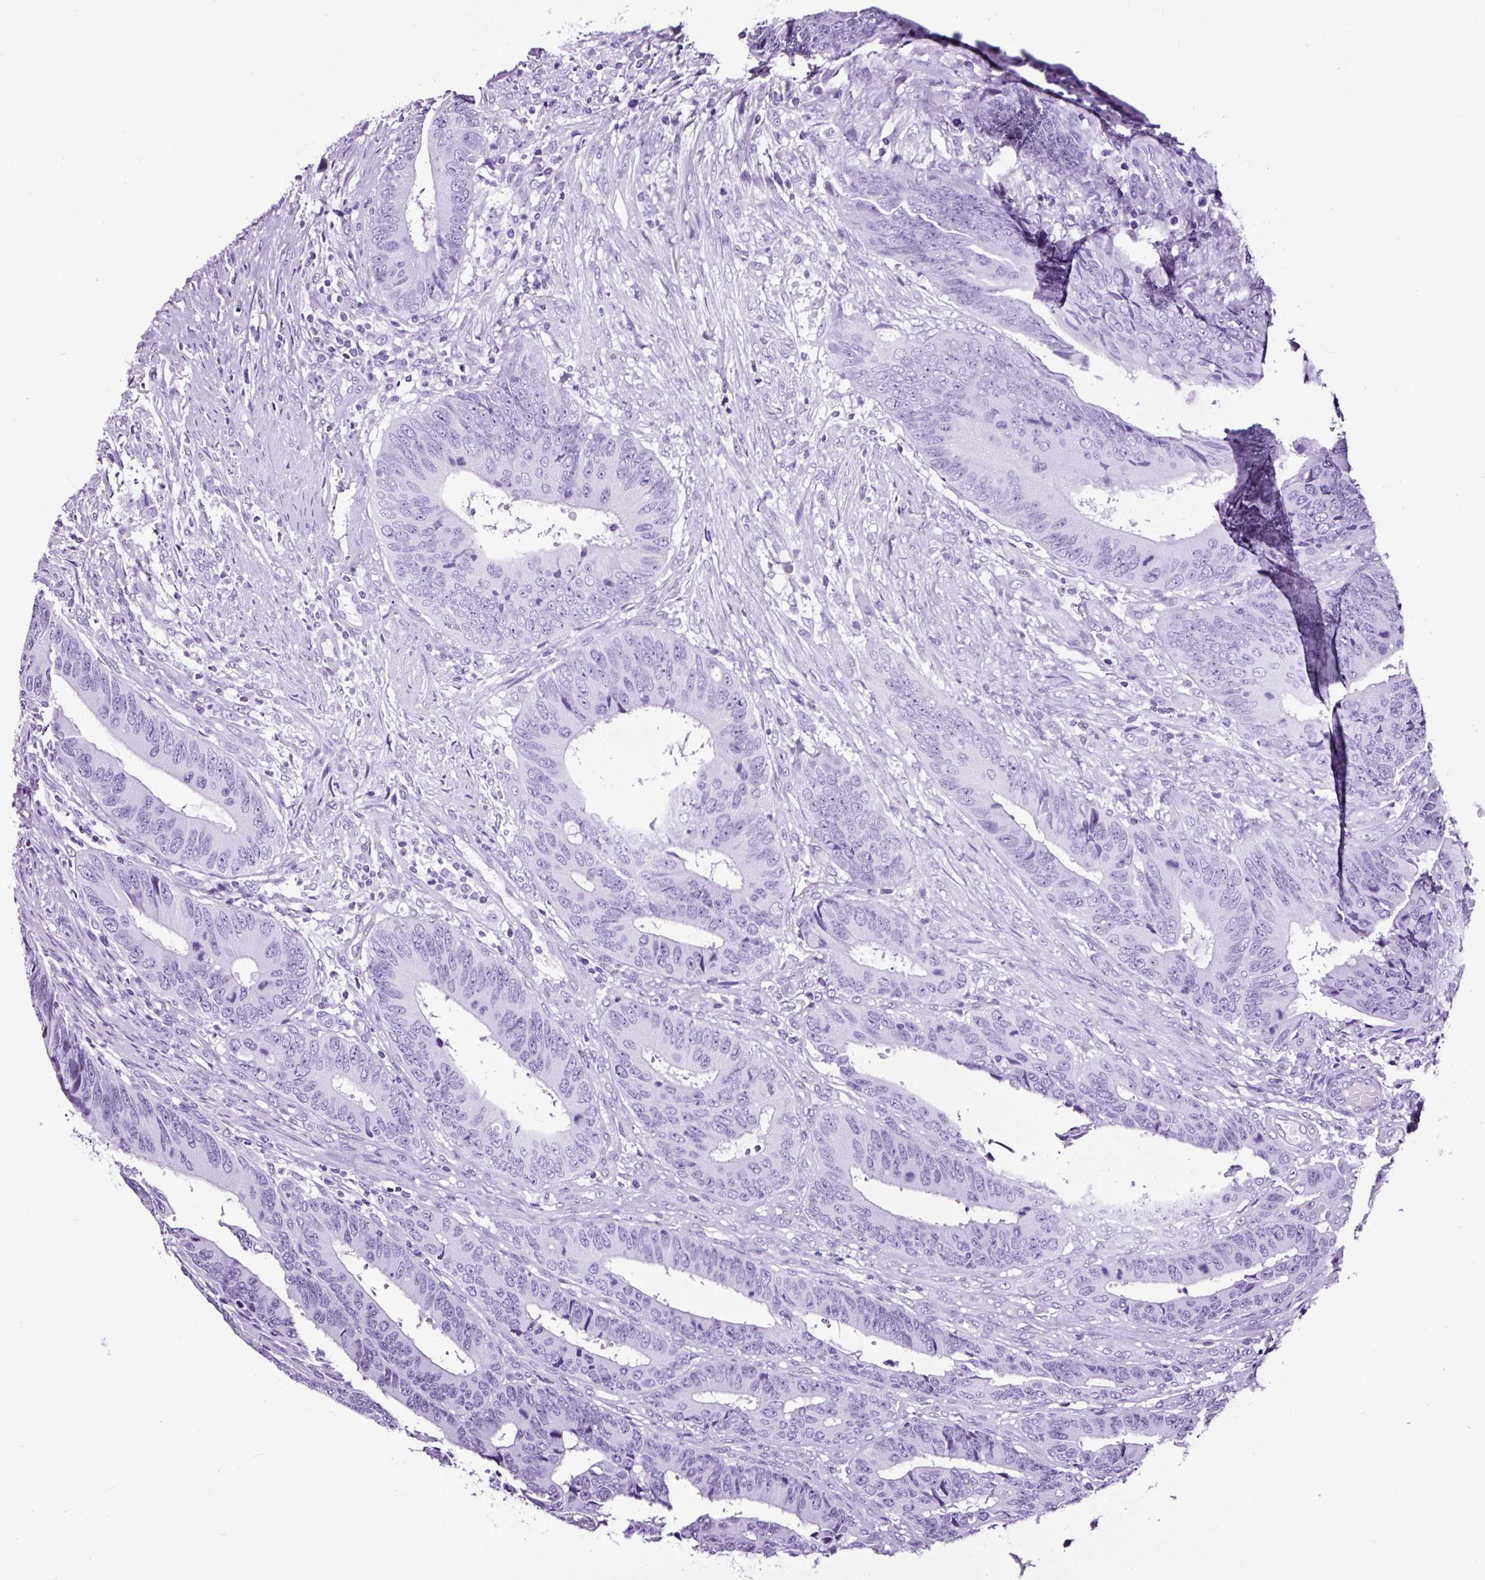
{"staining": {"intensity": "negative", "quantity": "none", "location": "none"}, "tissue": "colorectal cancer", "cell_type": "Tumor cells", "image_type": "cancer", "snomed": [{"axis": "morphology", "description": "Adenocarcinoma, NOS"}, {"axis": "topography", "description": "Colon"}], "caption": "A micrograph of human colorectal adenocarcinoma is negative for staining in tumor cells.", "gene": "FBXL7", "patient": {"sex": "male", "age": 87}}